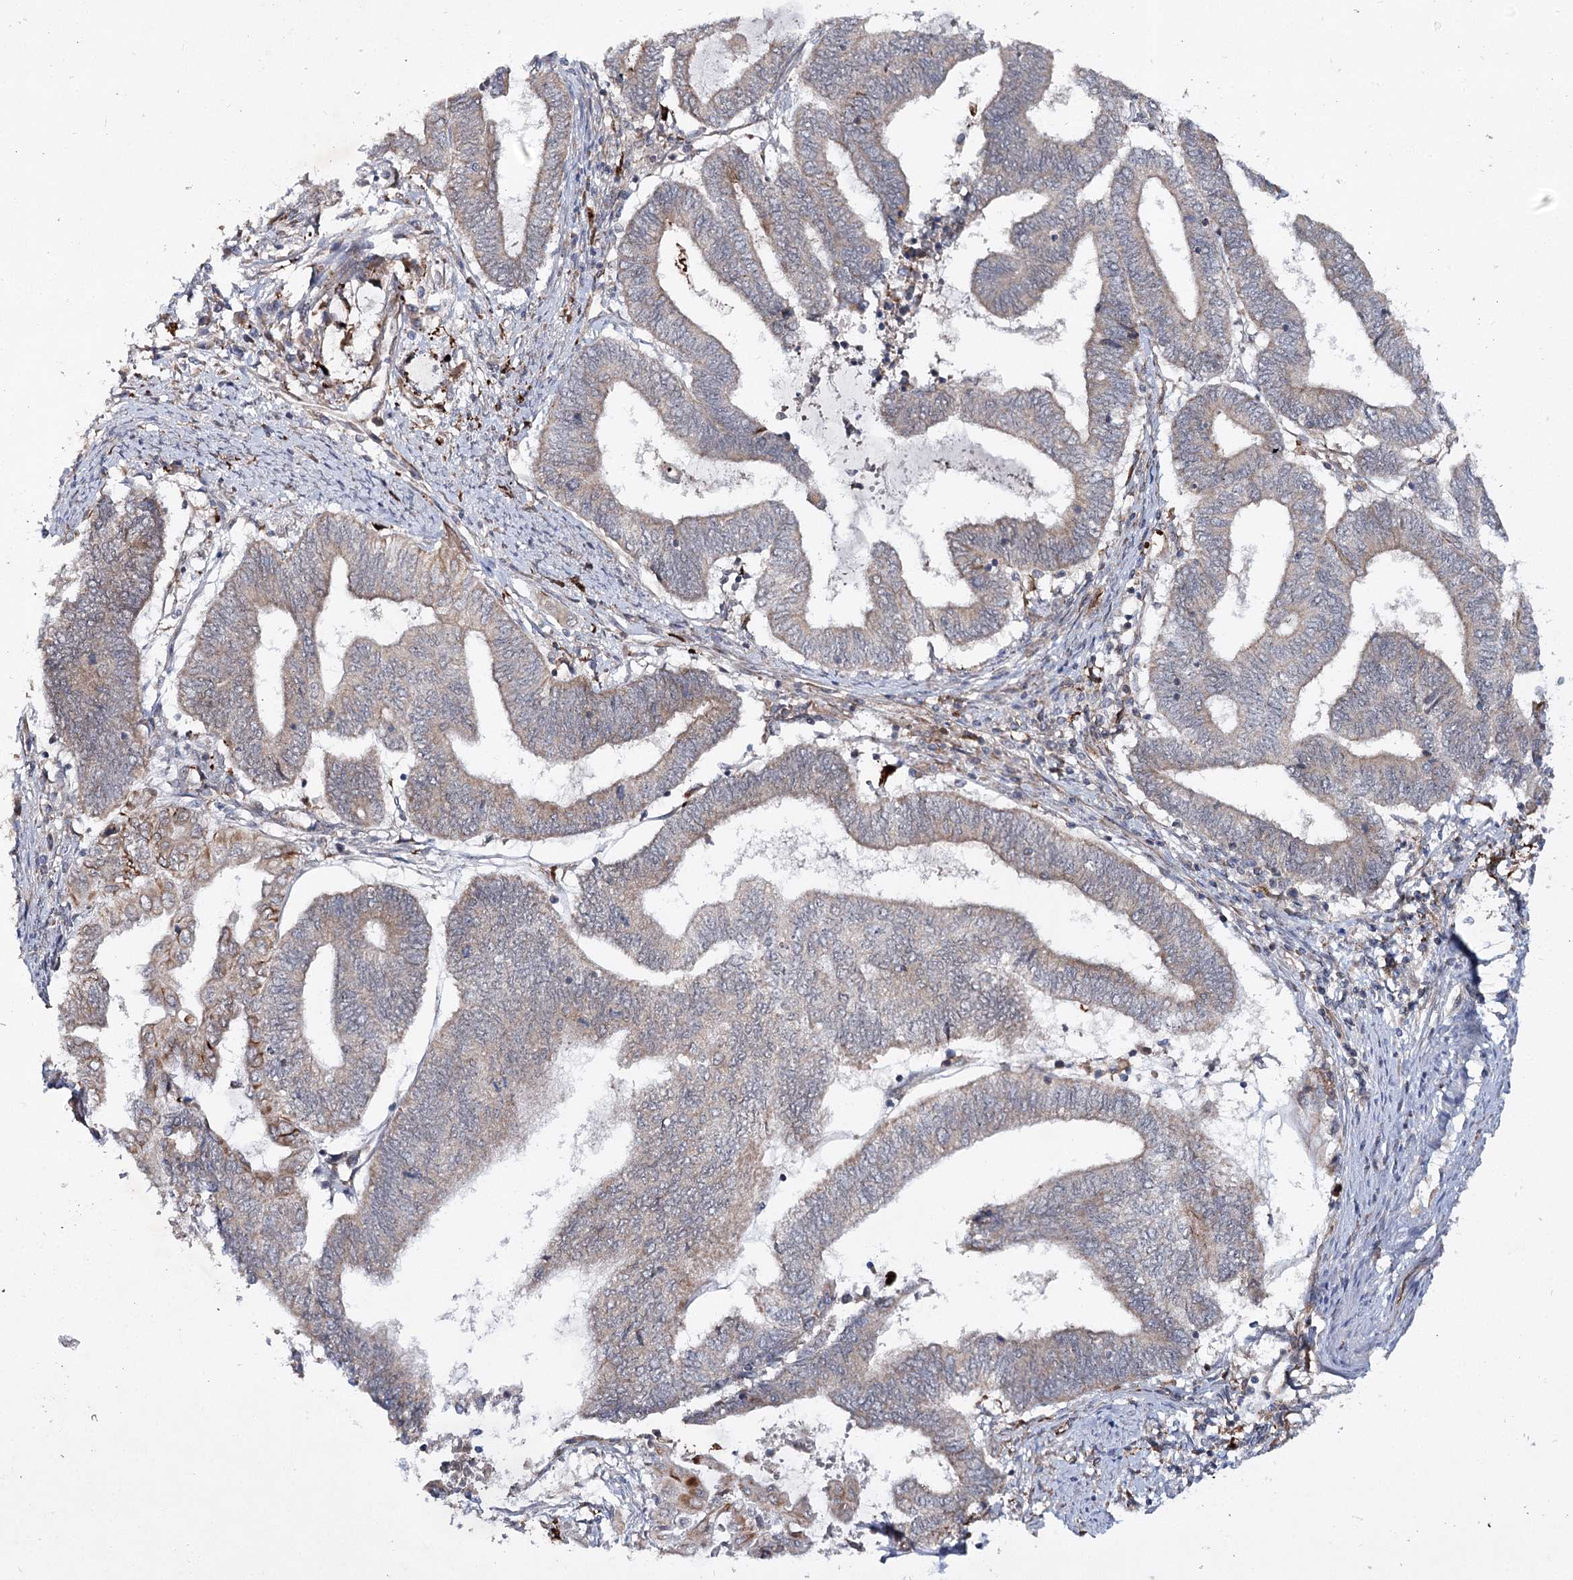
{"staining": {"intensity": "weak", "quantity": "<25%", "location": "cytoplasmic/membranous"}, "tissue": "endometrial cancer", "cell_type": "Tumor cells", "image_type": "cancer", "snomed": [{"axis": "morphology", "description": "Adenocarcinoma, NOS"}, {"axis": "topography", "description": "Uterus"}, {"axis": "topography", "description": "Endometrium"}], "caption": "A high-resolution photomicrograph shows IHC staining of endometrial cancer, which reveals no significant staining in tumor cells.", "gene": "DPEP2", "patient": {"sex": "female", "age": 70}}